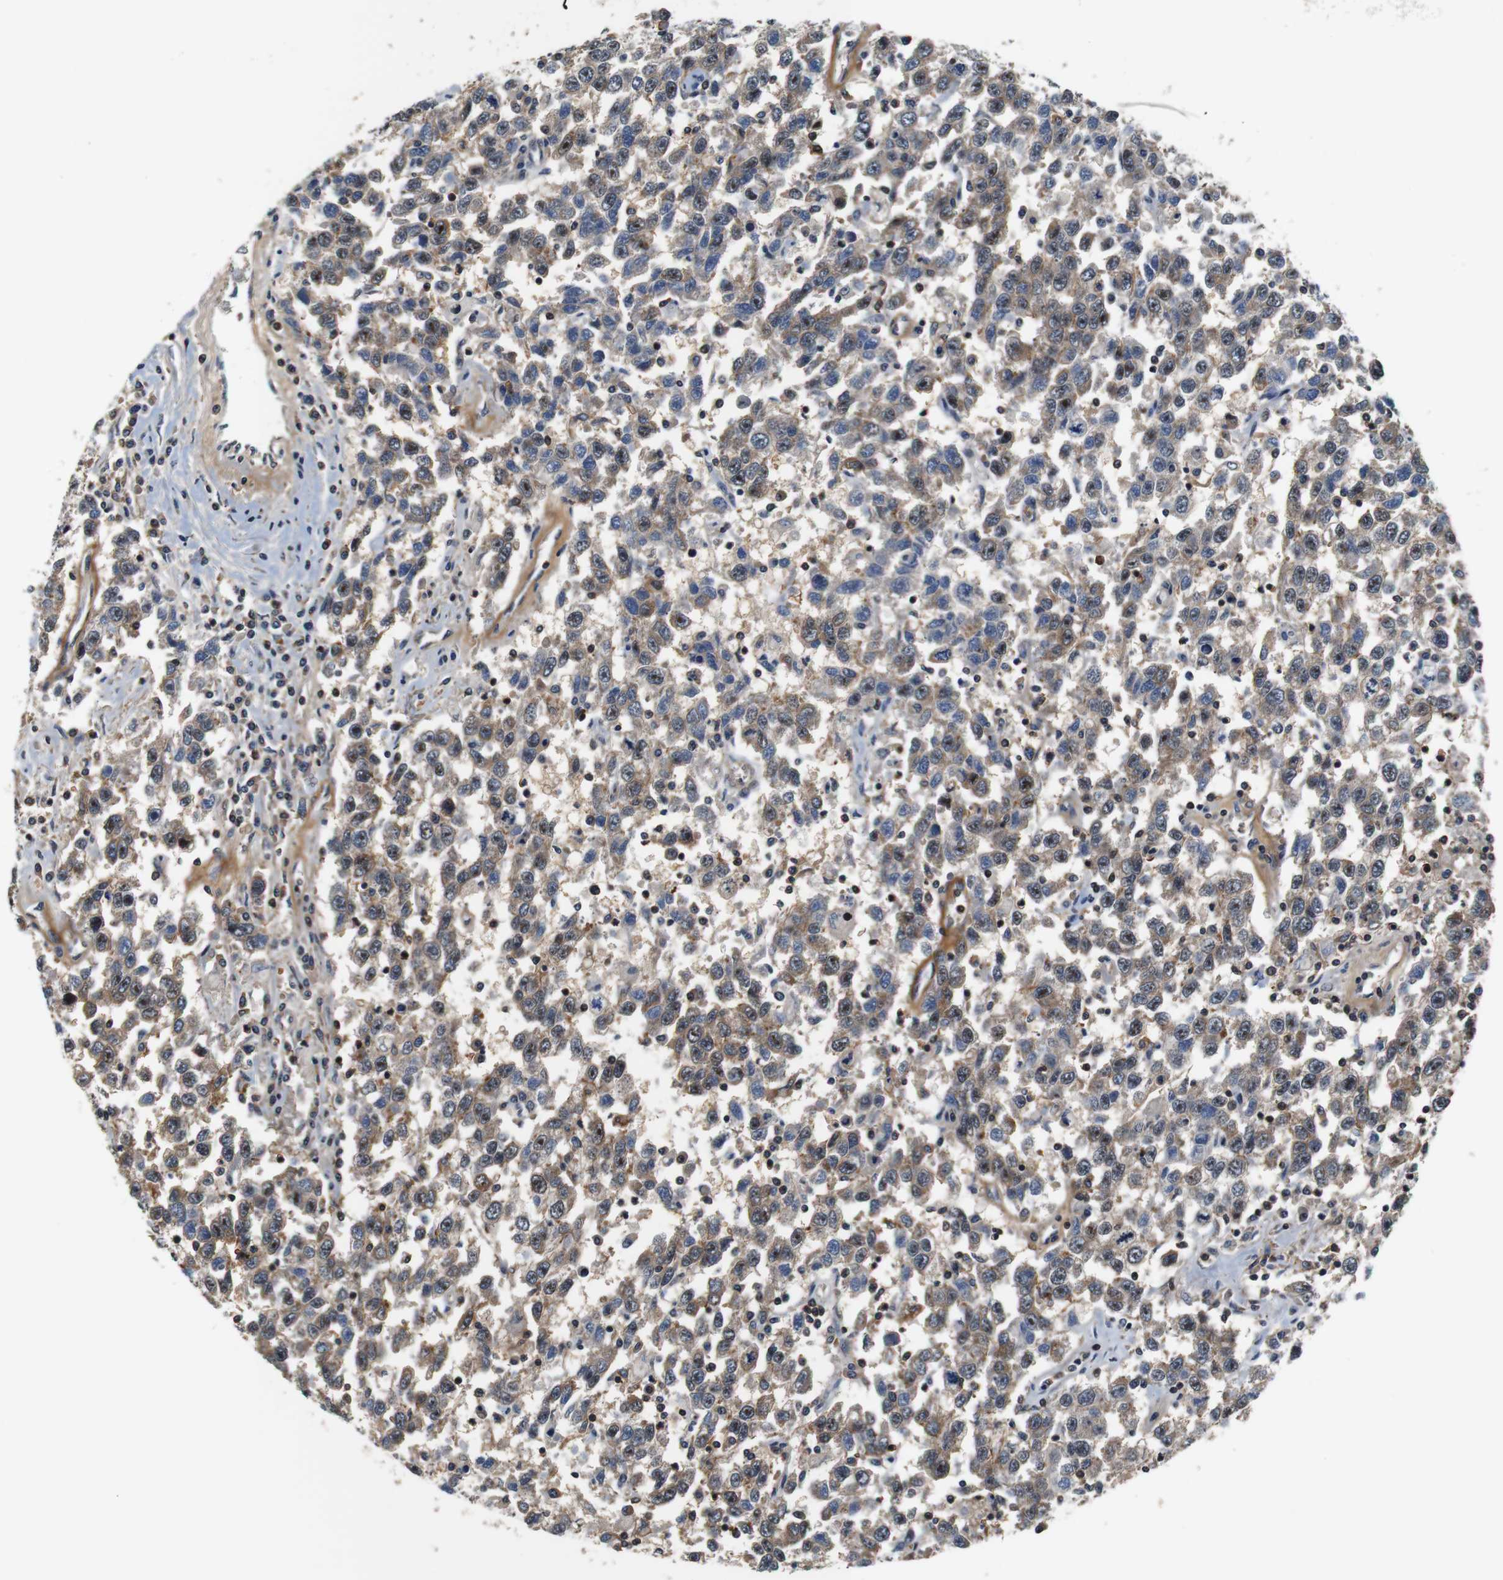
{"staining": {"intensity": "moderate", "quantity": ">75%", "location": "cytoplasmic/membranous"}, "tissue": "testis cancer", "cell_type": "Tumor cells", "image_type": "cancer", "snomed": [{"axis": "morphology", "description": "Seminoma, NOS"}, {"axis": "topography", "description": "Testis"}], "caption": "Protein staining of testis cancer (seminoma) tissue shows moderate cytoplasmic/membranous positivity in approximately >75% of tumor cells. The staining was performed using DAB, with brown indicating positive protein expression. Nuclei are stained blue with hematoxylin.", "gene": "LRP4", "patient": {"sex": "male", "age": 41}}